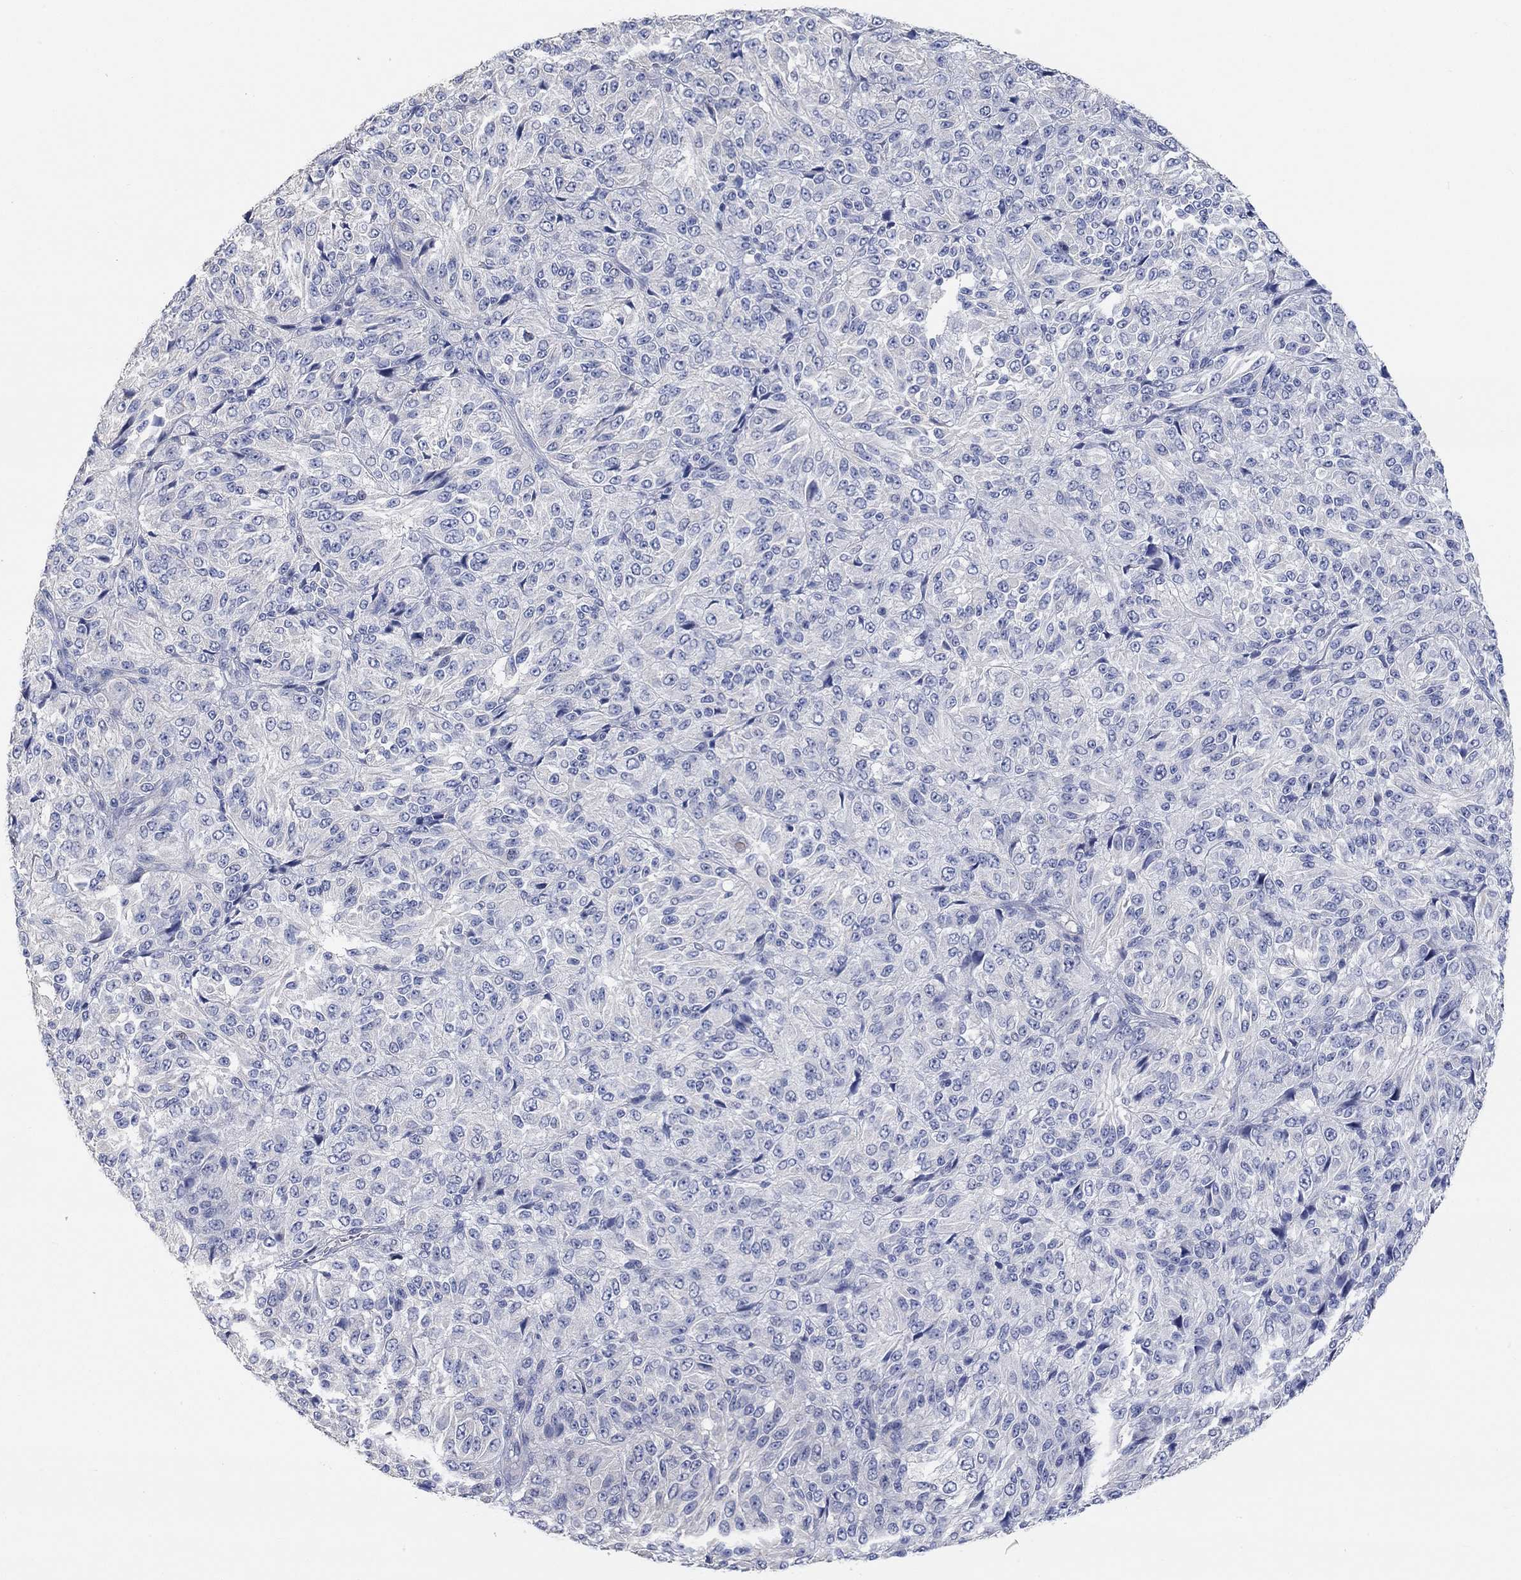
{"staining": {"intensity": "negative", "quantity": "none", "location": "none"}, "tissue": "melanoma", "cell_type": "Tumor cells", "image_type": "cancer", "snomed": [{"axis": "morphology", "description": "Malignant melanoma, Metastatic site"}, {"axis": "topography", "description": "Brain"}], "caption": "Immunohistochemical staining of human melanoma demonstrates no significant positivity in tumor cells.", "gene": "NLRP14", "patient": {"sex": "female", "age": 56}}